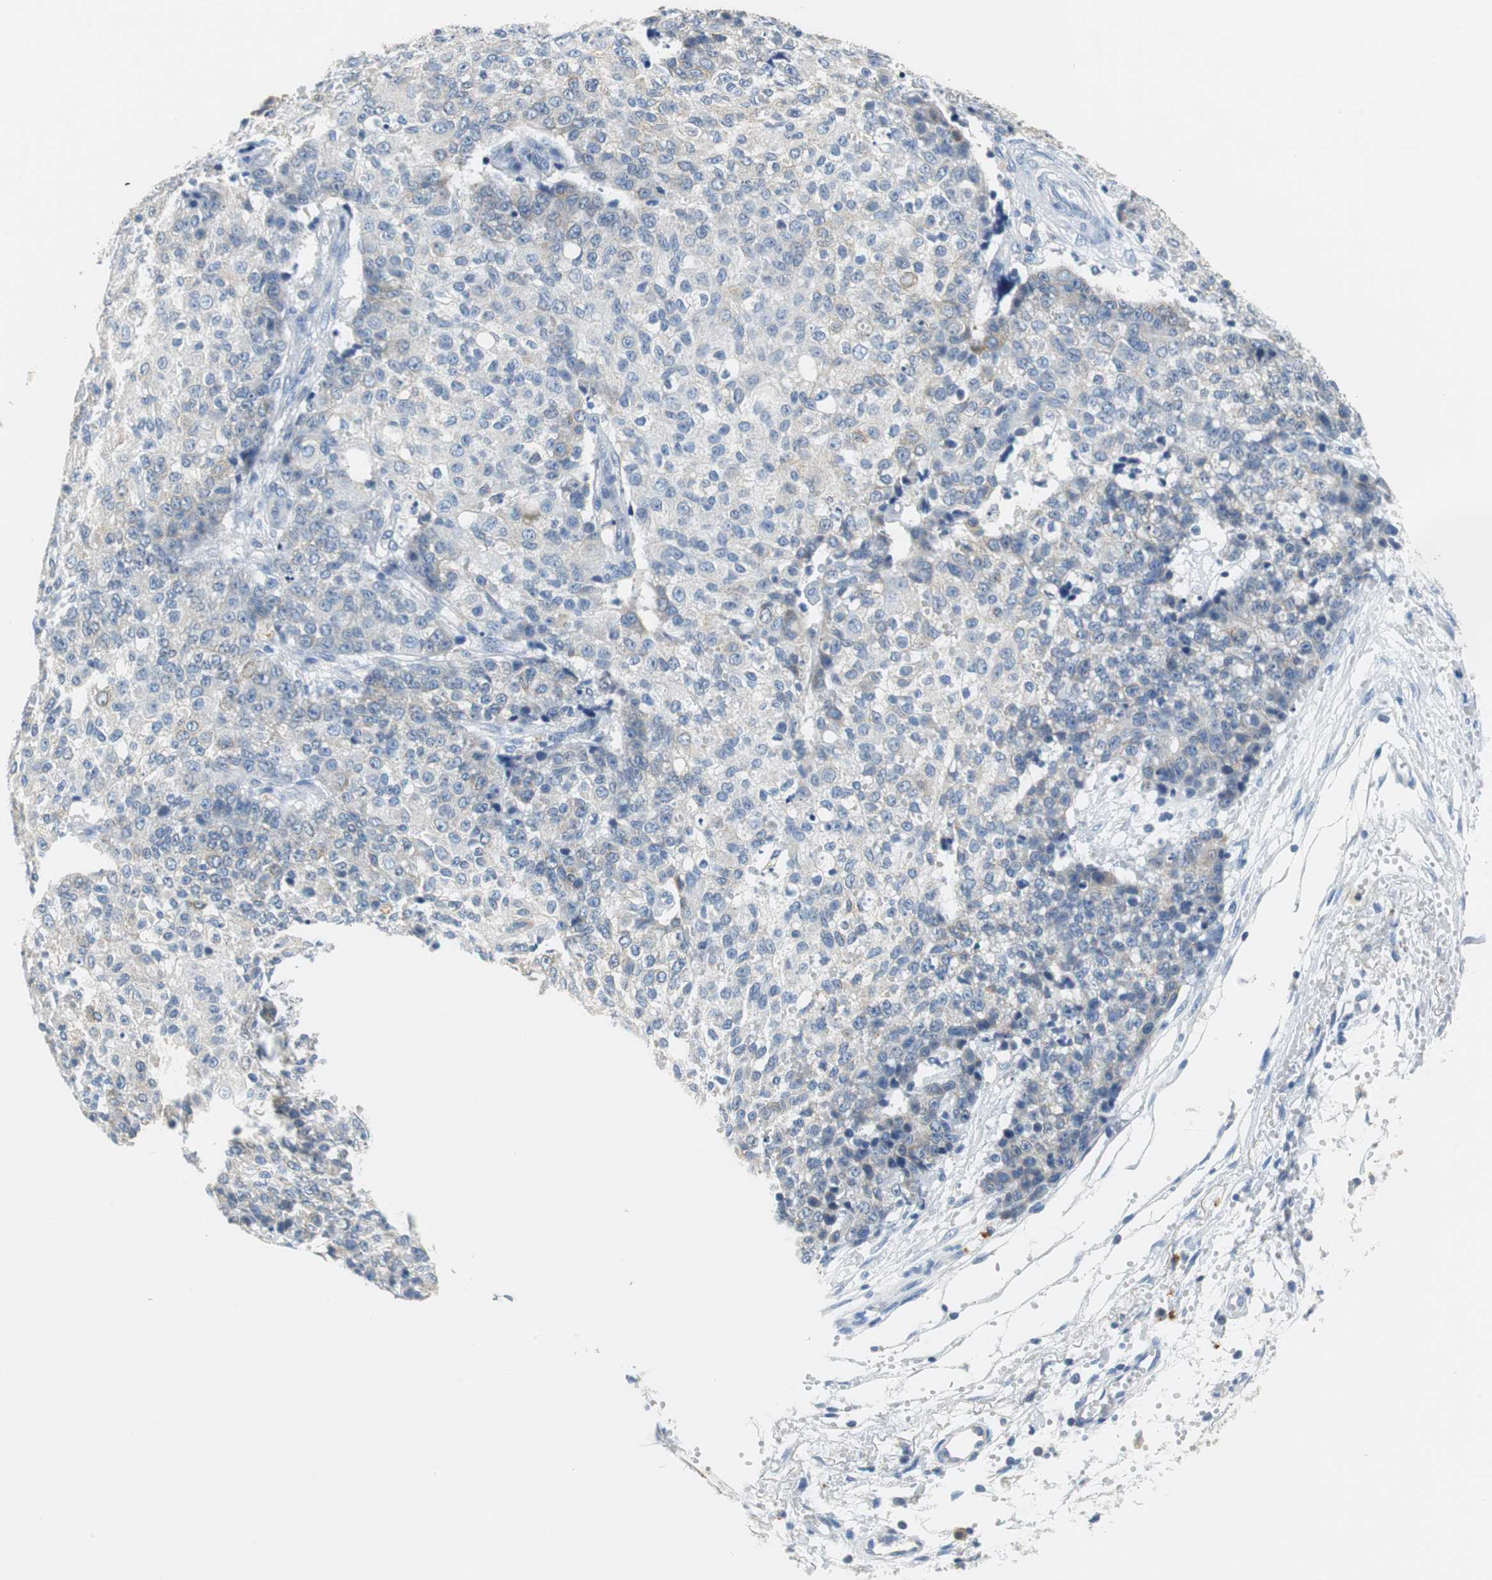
{"staining": {"intensity": "weak", "quantity": "<25%", "location": "cytoplasmic/membranous"}, "tissue": "ovarian cancer", "cell_type": "Tumor cells", "image_type": "cancer", "snomed": [{"axis": "morphology", "description": "Carcinoma, endometroid"}, {"axis": "topography", "description": "Ovary"}], "caption": "Immunohistochemical staining of ovarian cancer reveals no significant positivity in tumor cells.", "gene": "TEX264", "patient": {"sex": "female", "age": 42}}